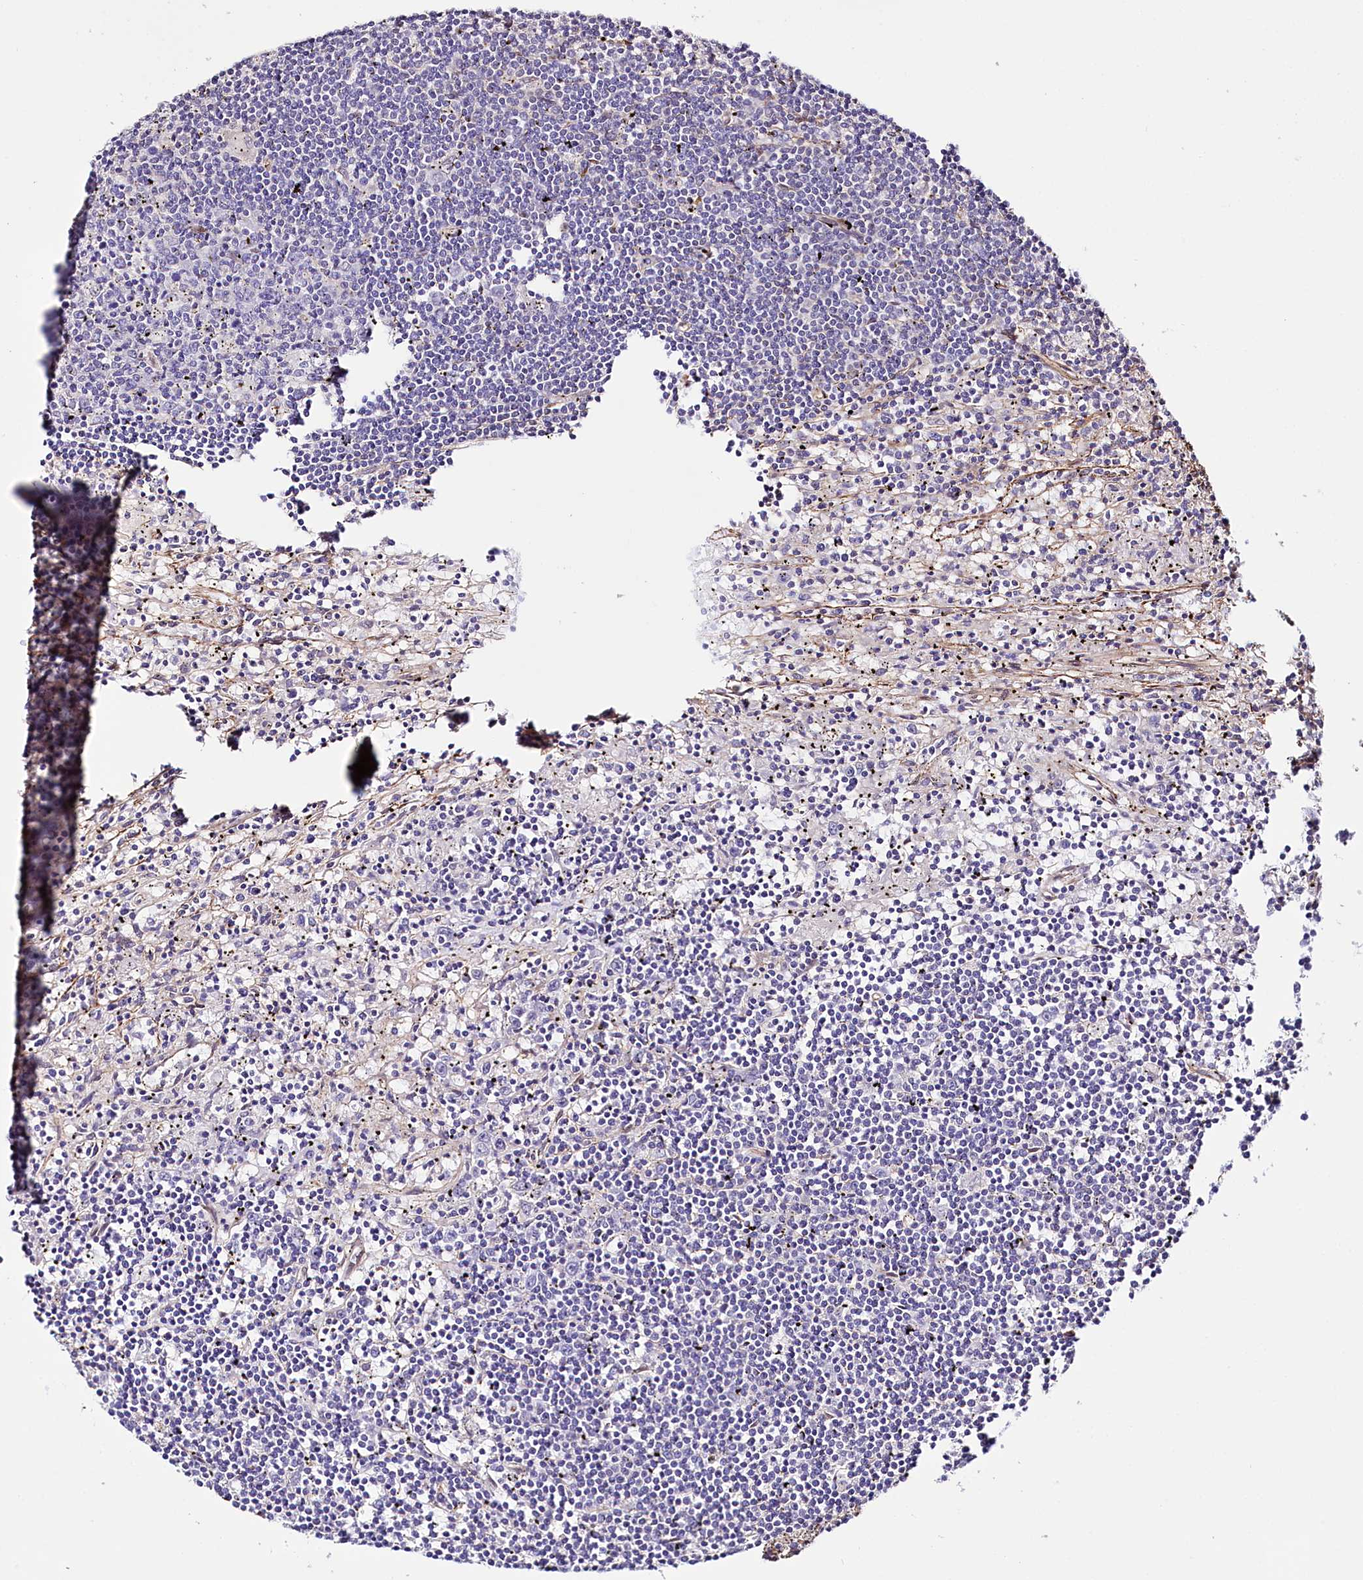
{"staining": {"intensity": "negative", "quantity": "none", "location": "none"}, "tissue": "lymphoma", "cell_type": "Tumor cells", "image_type": "cancer", "snomed": [{"axis": "morphology", "description": "Malignant lymphoma, non-Hodgkin's type, Low grade"}, {"axis": "topography", "description": "Spleen"}], "caption": "This is an immunohistochemistry image of lymphoma. There is no expression in tumor cells.", "gene": "ST7", "patient": {"sex": "male", "age": 76}}